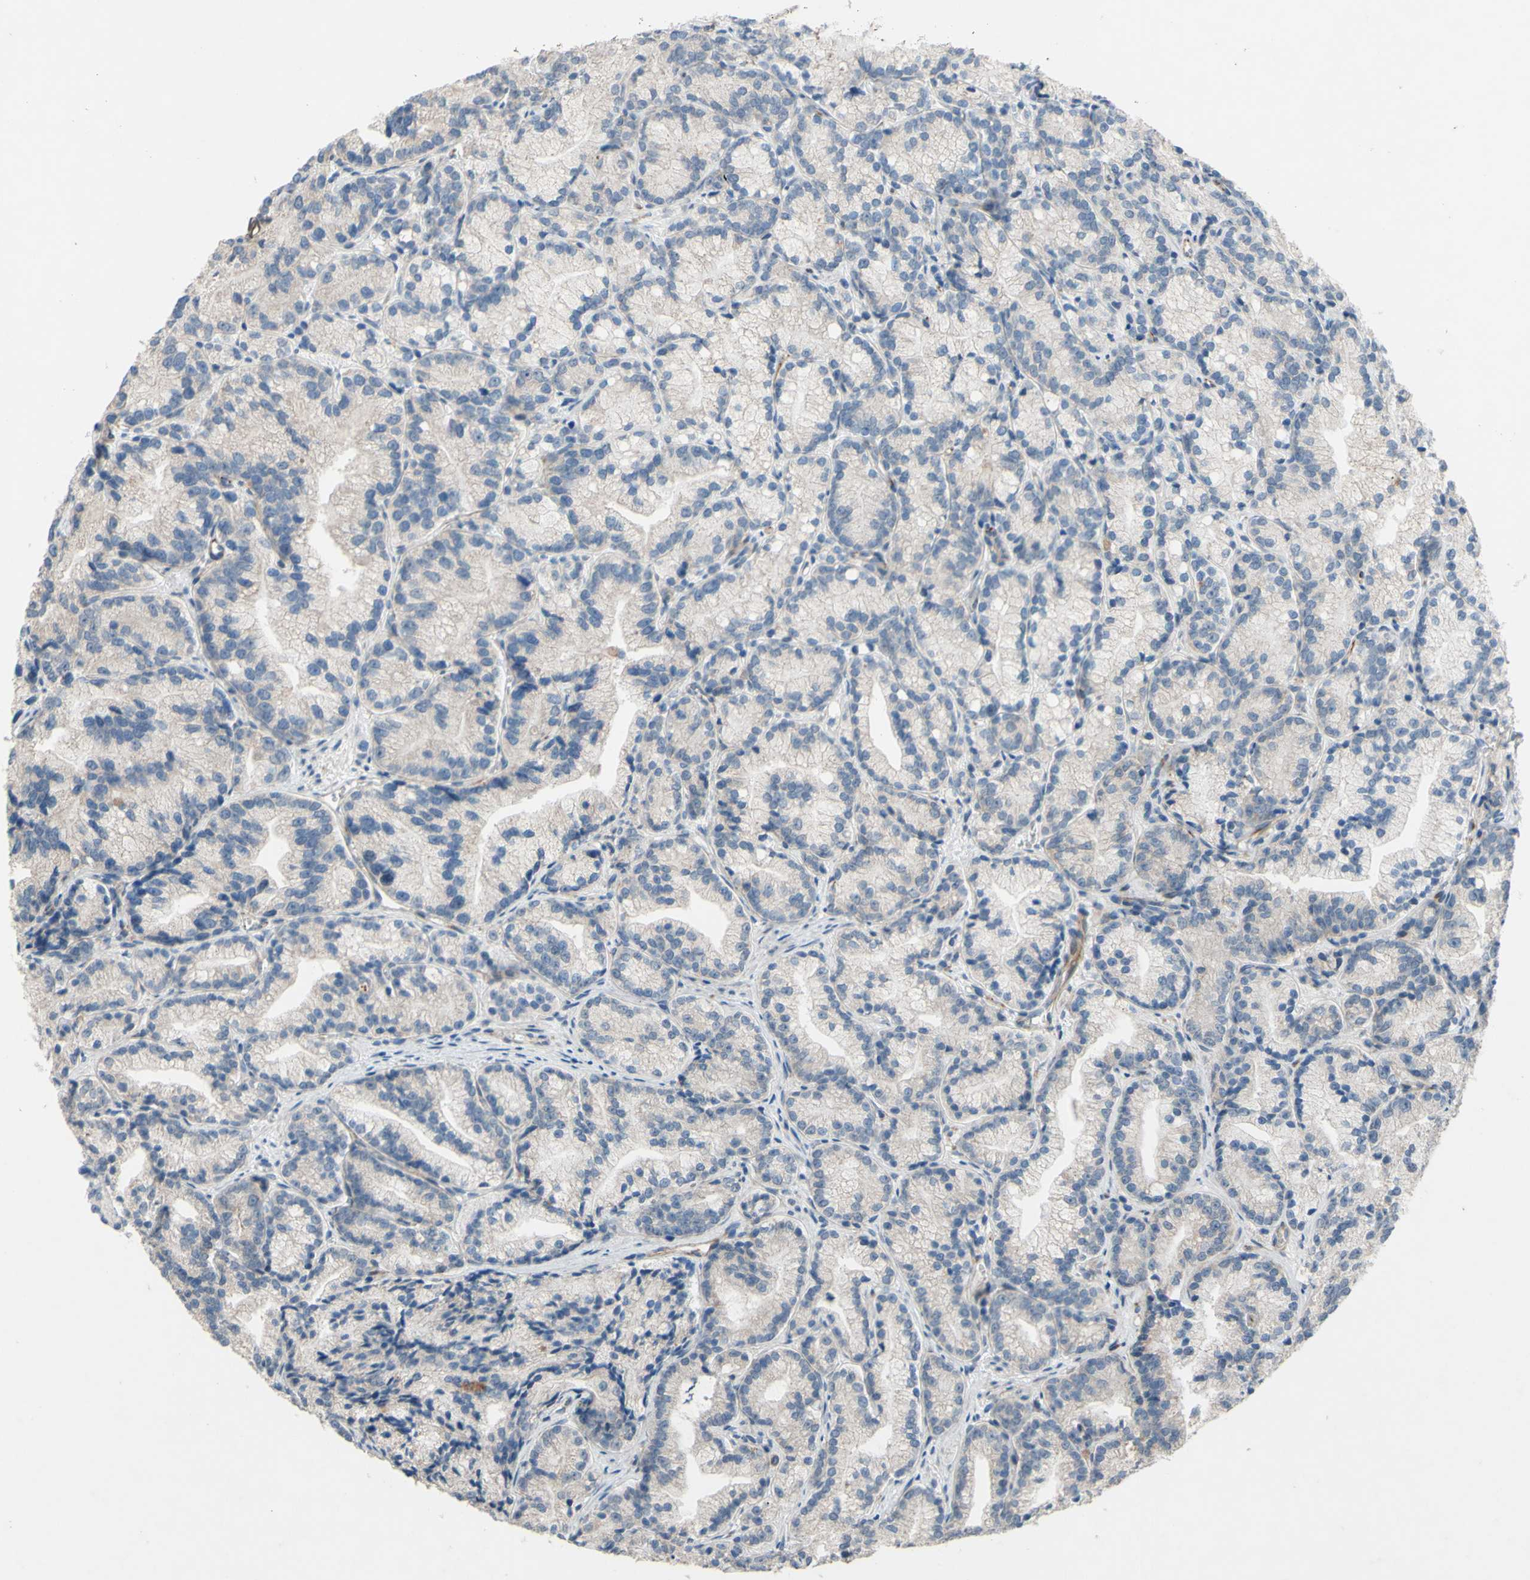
{"staining": {"intensity": "negative", "quantity": "none", "location": "none"}, "tissue": "prostate cancer", "cell_type": "Tumor cells", "image_type": "cancer", "snomed": [{"axis": "morphology", "description": "Adenocarcinoma, Low grade"}, {"axis": "topography", "description": "Prostate"}], "caption": "Immunohistochemical staining of human prostate cancer (low-grade adenocarcinoma) demonstrates no significant expression in tumor cells. Brightfield microscopy of IHC stained with DAB (3,3'-diaminobenzidine) (brown) and hematoxylin (blue), captured at high magnification.", "gene": "CDCP1", "patient": {"sex": "male", "age": 89}}